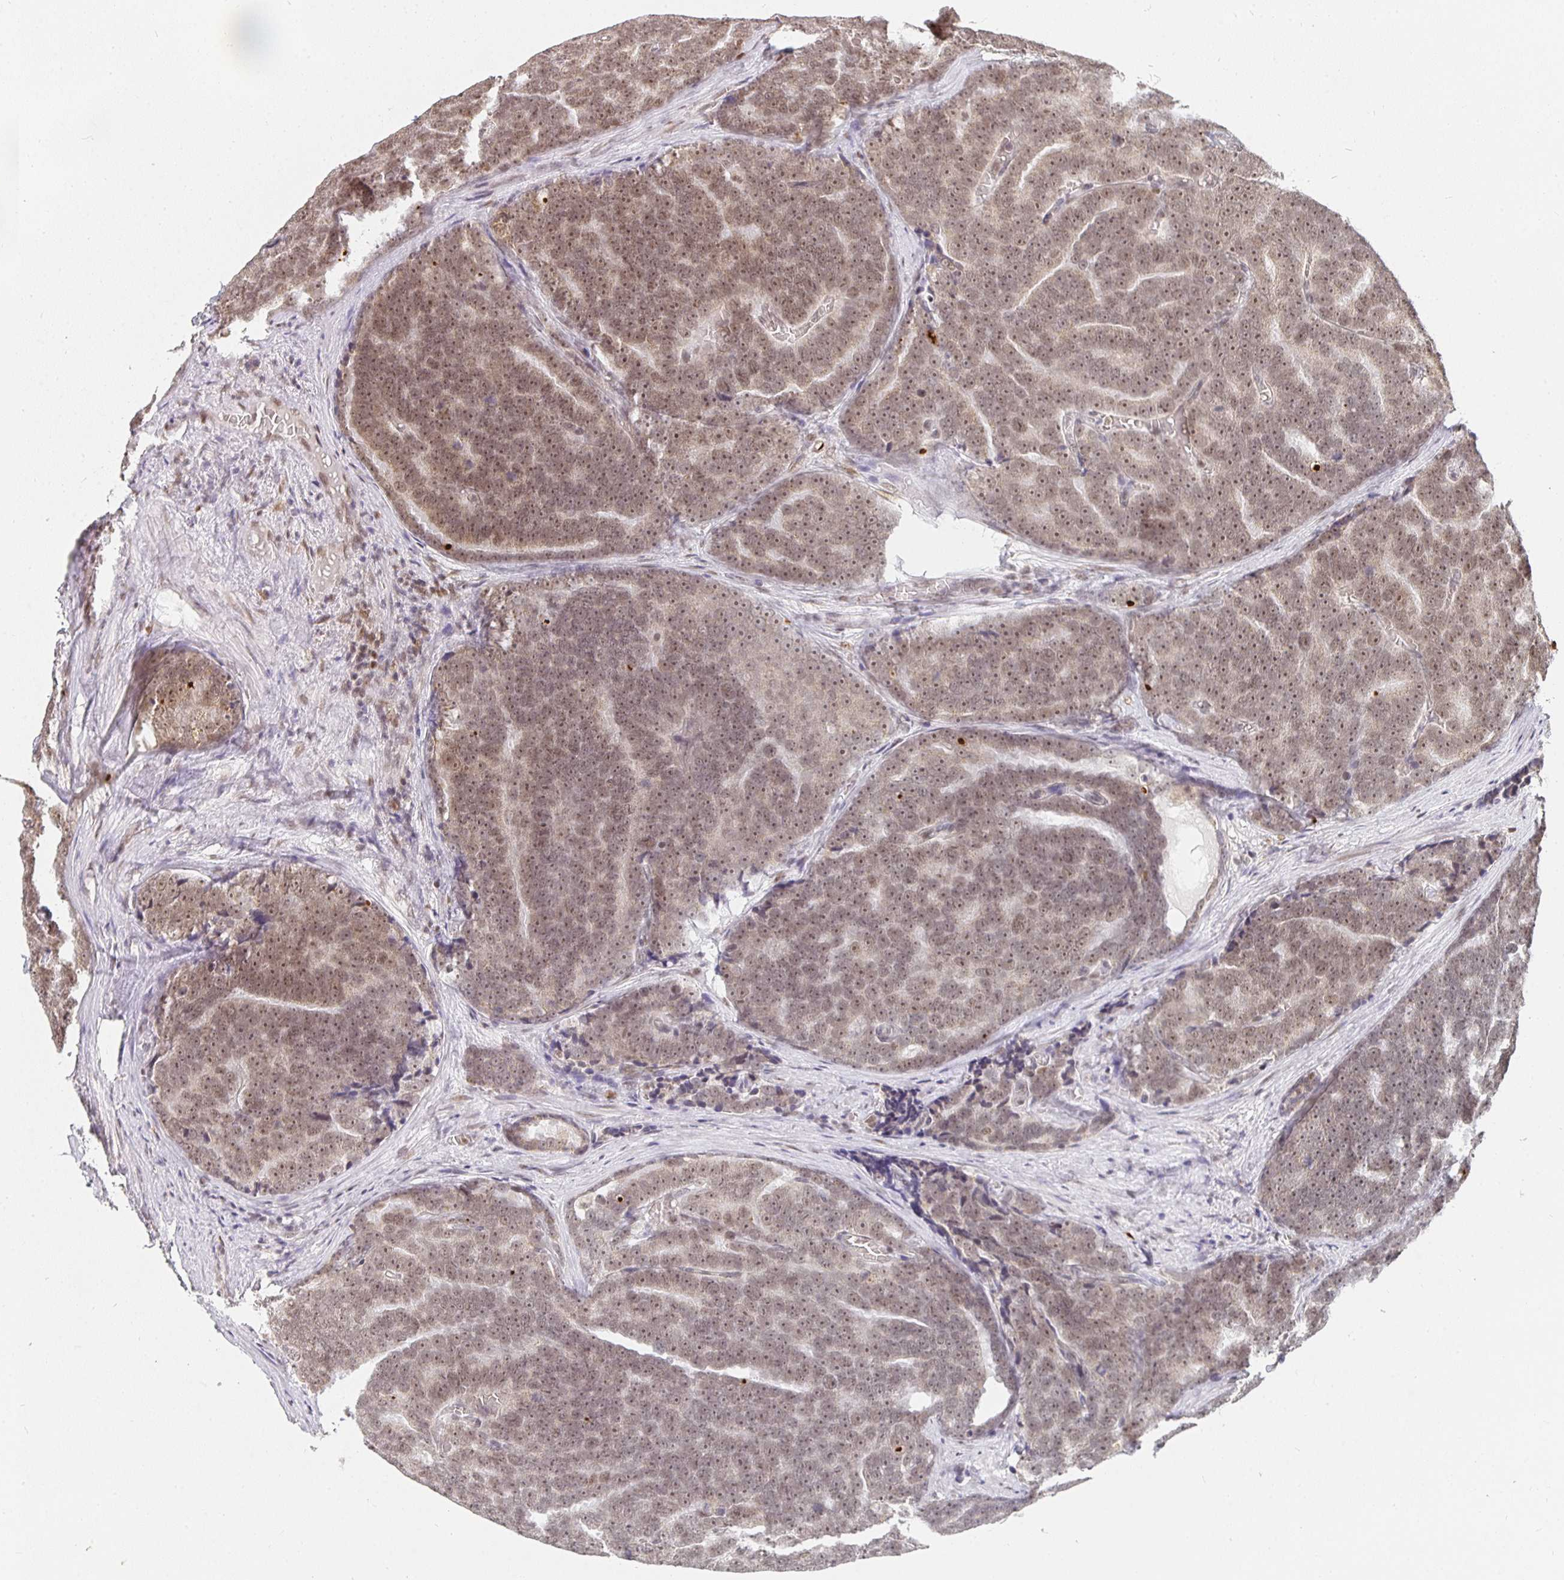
{"staining": {"intensity": "moderate", "quantity": "25%-75%", "location": "nuclear"}, "tissue": "prostate cancer", "cell_type": "Tumor cells", "image_type": "cancer", "snomed": [{"axis": "morphology", "description": "Adenocarcinoma, Low grade"}, {"axis": "topography", "description": "Prostate"}], "caption": "Immunohistochemistry of prostate cancer shows medium levels of moderate nuclear staining in about 25%-75% of tumor cells.", "gene": "SMARCA2", "patient": {"sex": "male", "age": 62}}